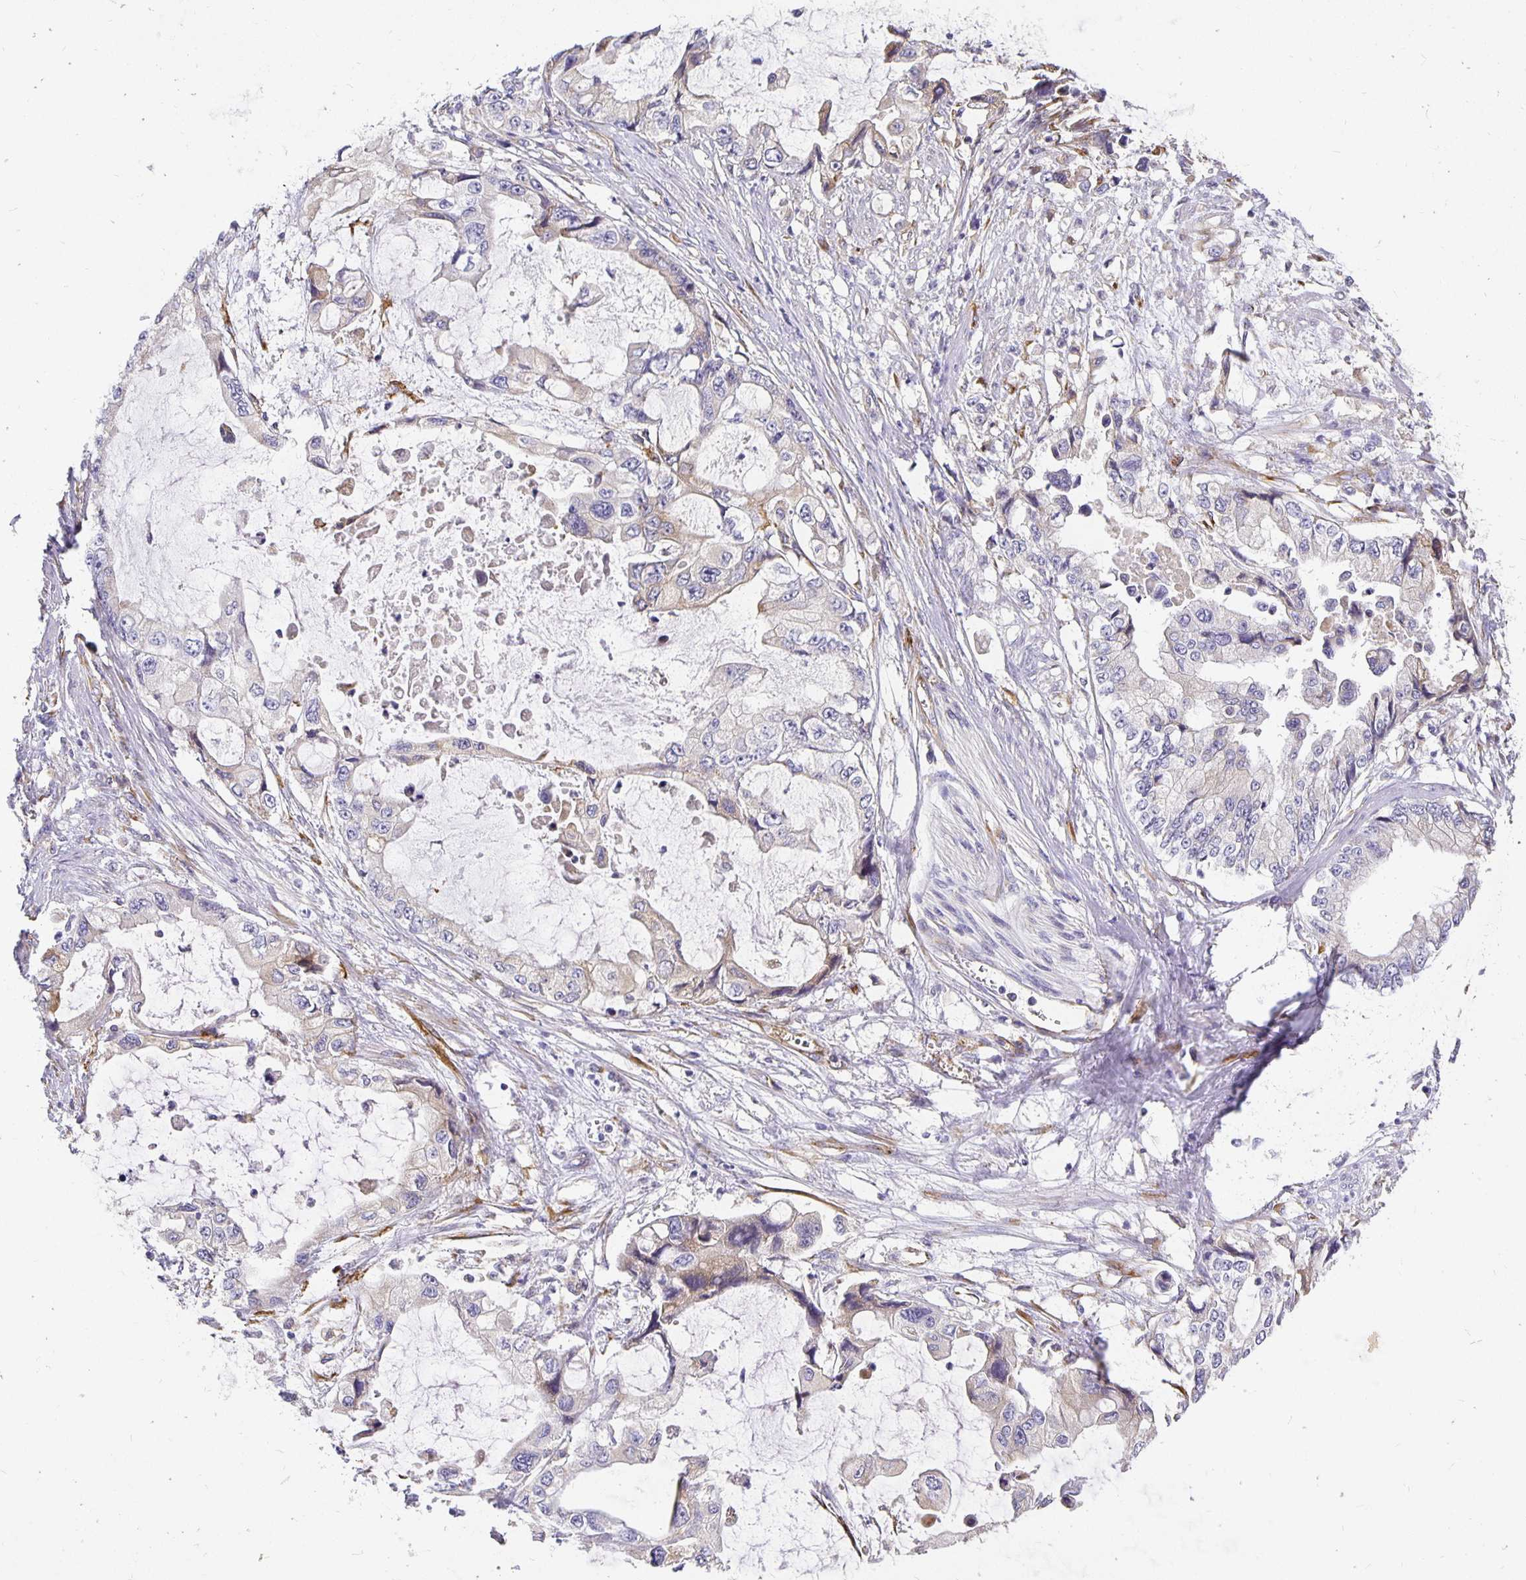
{"staining": {"intensity": "negative", "quantity": "none", "location": "none"}, "tissue": "stomach cancer", "cell_type": "Tumor cells", "image_type": "cancer", "snomed": [{"axis": "morphology", "description": "Adenocarcinoma, NOS"}, {"axis": "topography", "description": "Pancreas"}, {"axis": "topography", "description": "Stomach, upper"}, {"axis": "topography", "description": "Stomach"}], "caption": "There is no significant staining in tumor cells of stomach adenocarcinoma.", "gene": "PLOD1", "patient": {"sex": "male", "age": 77}}